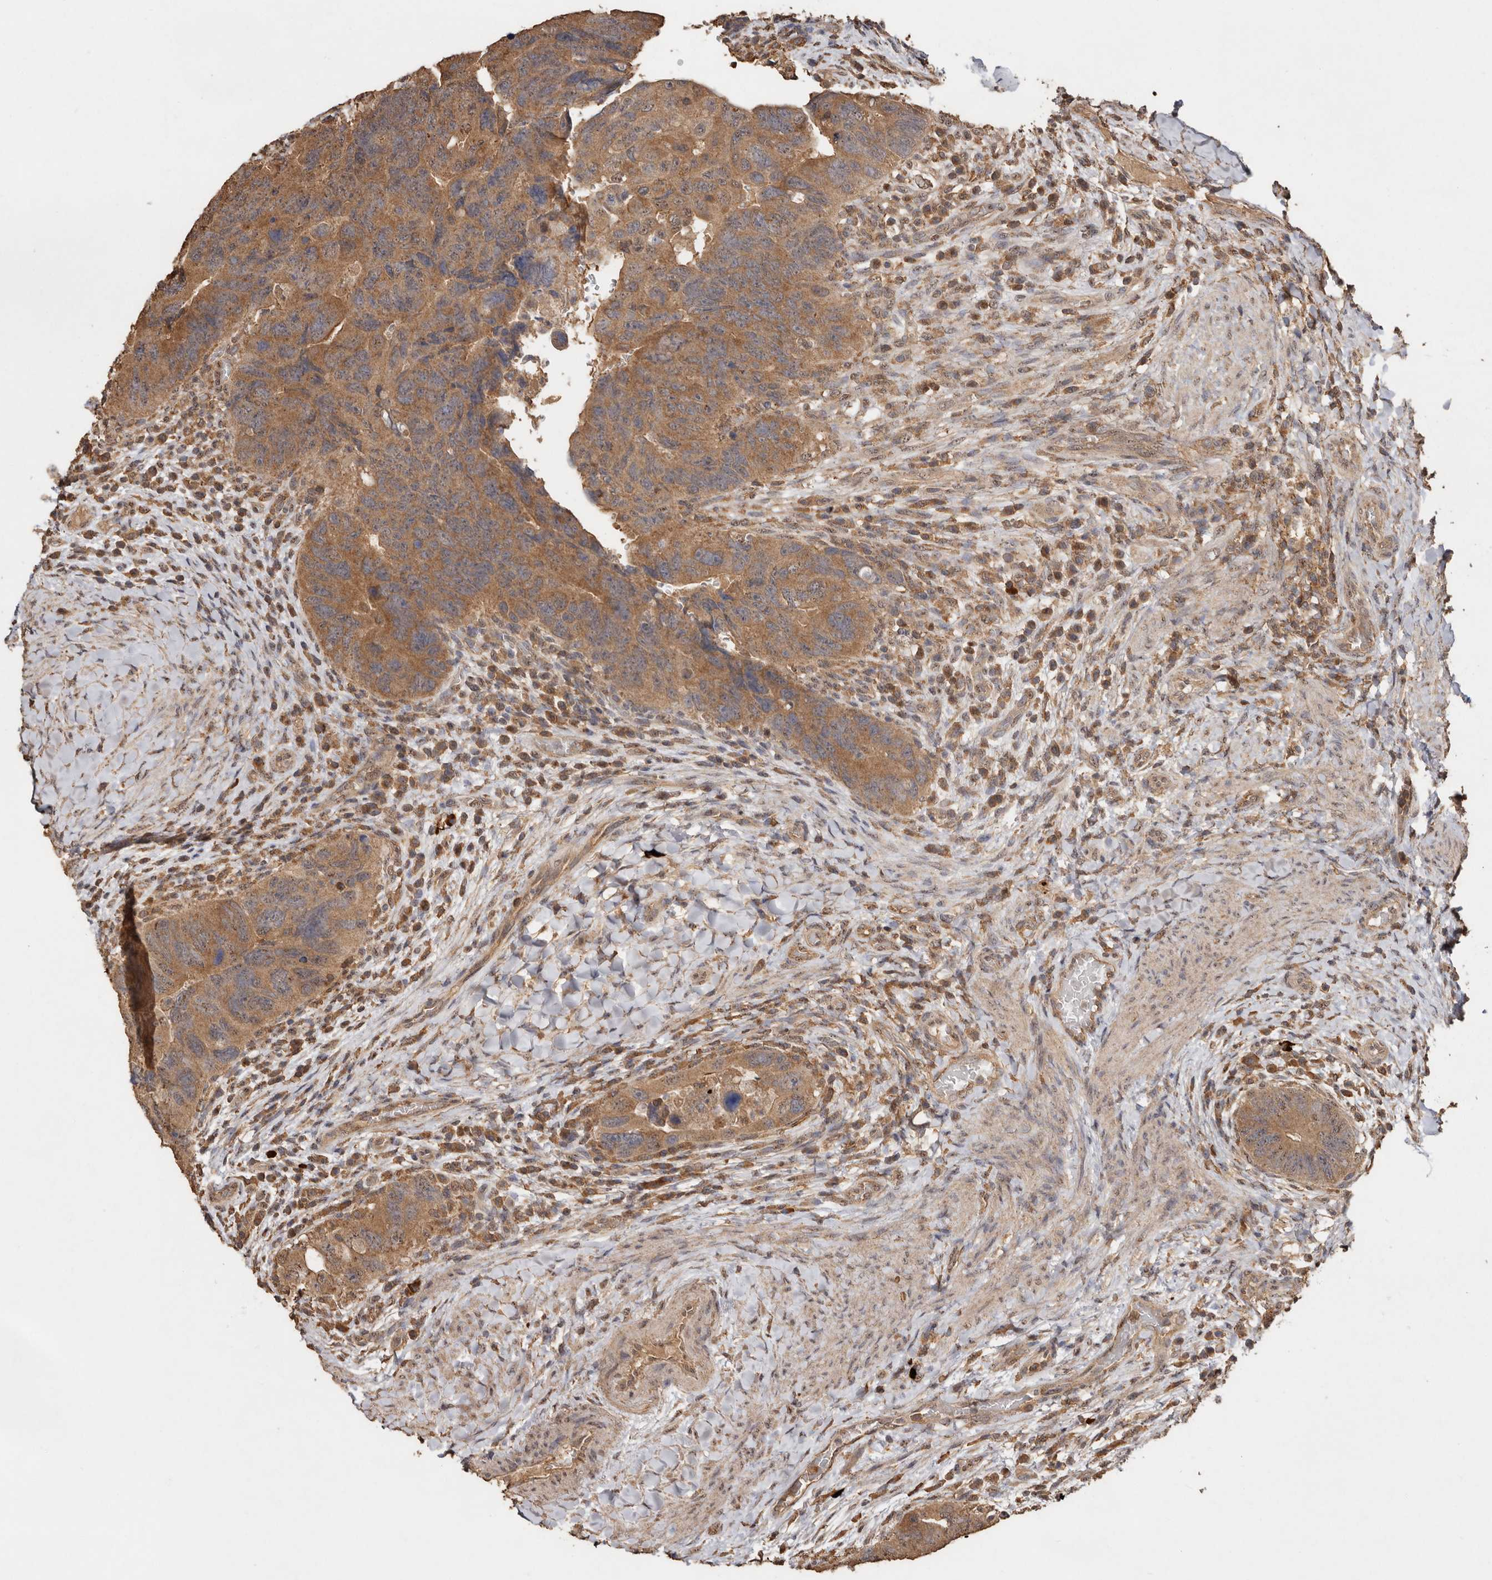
{"staining": {"intensity": "moderate", "quantity": ">75%", "location": "cytoplasmic/membranous"}, "tissue": "colorectal cancer", "cell_type": "Tumor cells", "image_type": "cancer", "snomed": [{"axis": "morphology", "description": "Adenocarcinoma, NOS"}, {"axis": "topography", "description": "Rectum"}], "caption": "Protein expression analysis of human adenocarcinoma (colorectal) reveals moderate cytoplasmic/membranous staining in approximately >75% of tumor cells. The staining was performed using DAB to visualize the protein expression in brown, while the nuclei were stained in blue with hematoxylin (Magnification: 20x).", "gene": "RWDD1", "patient": {"sex": "male", "age": 59}}